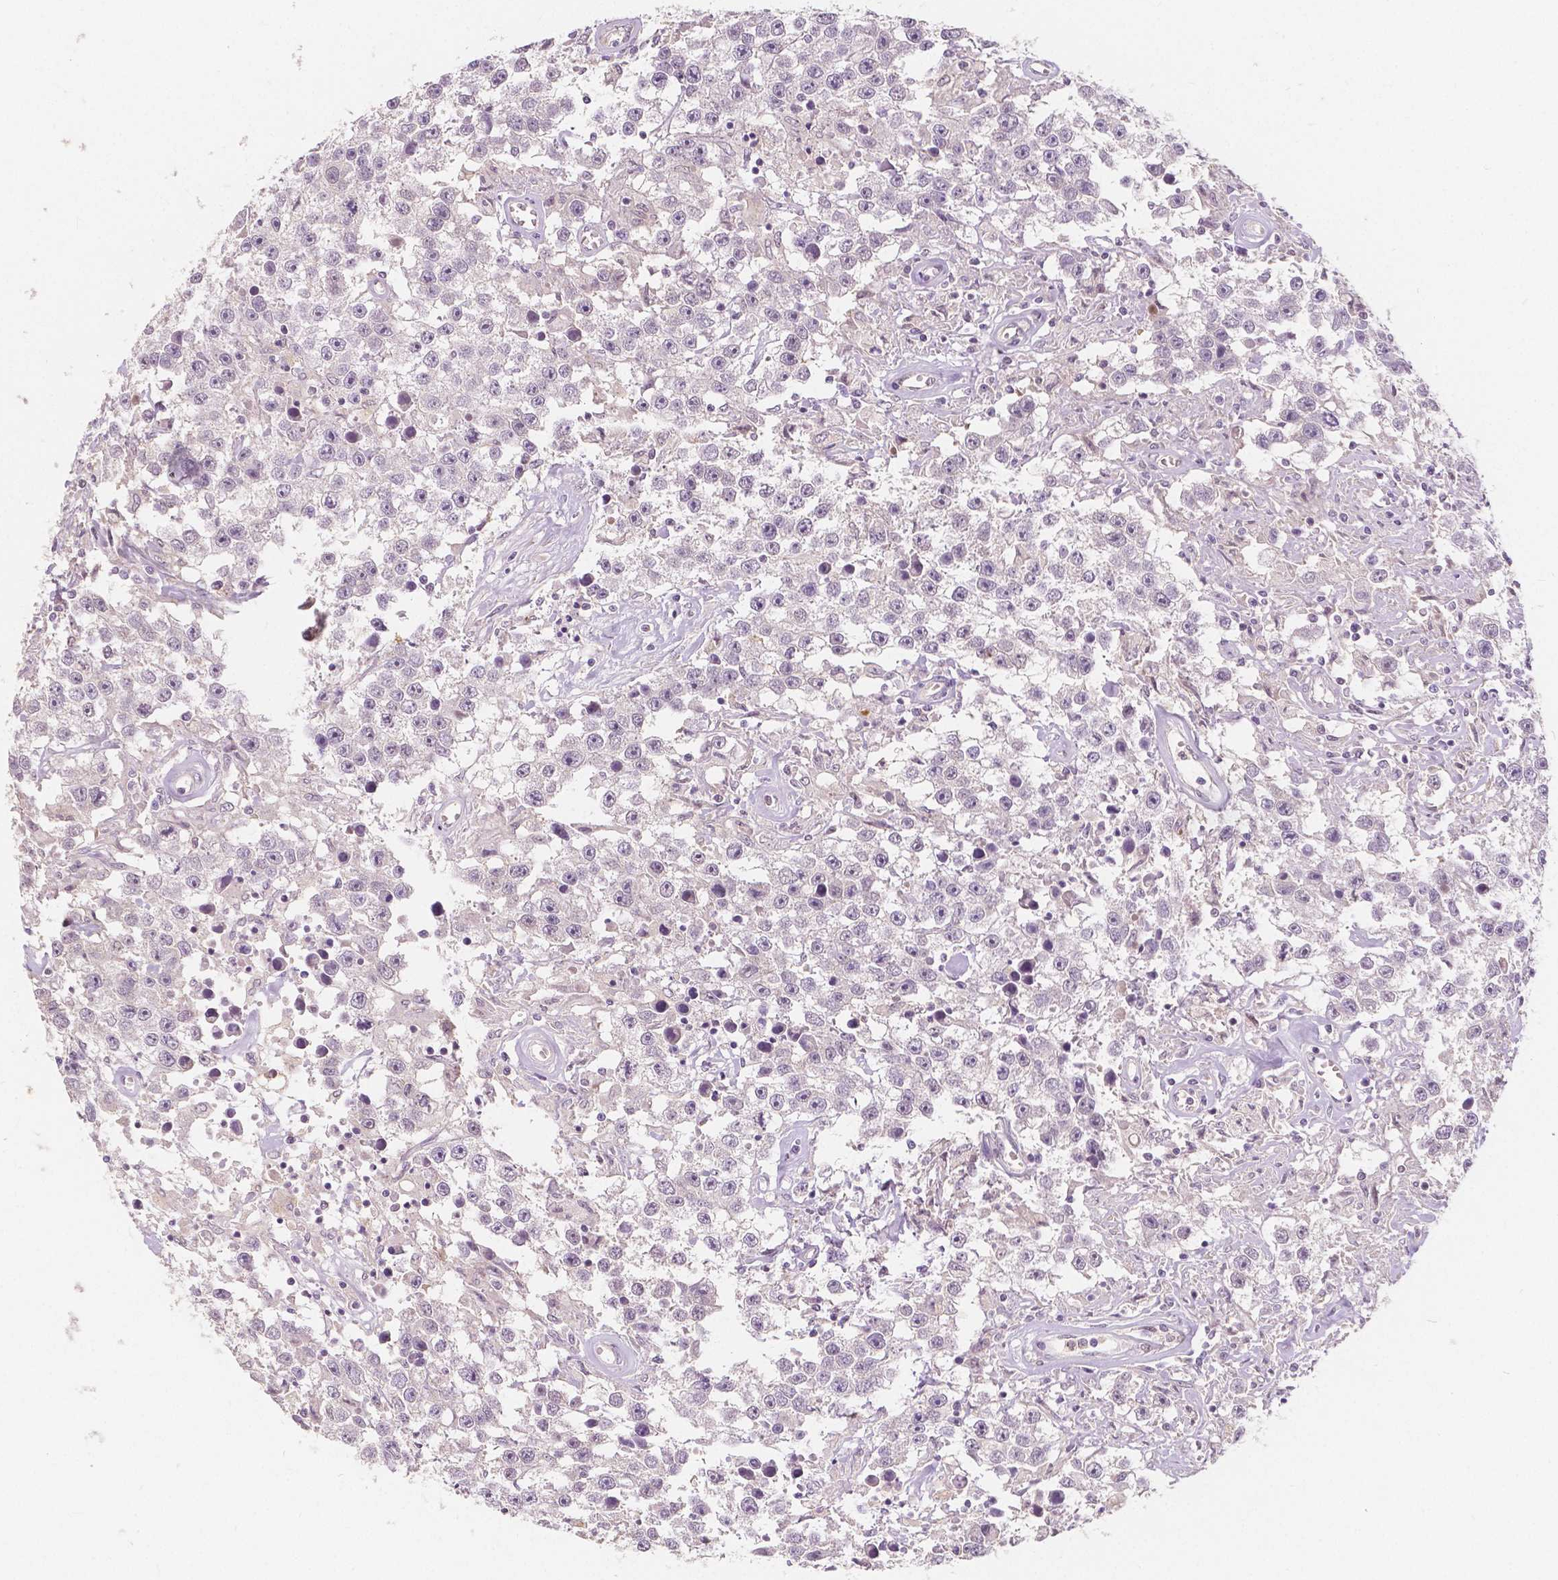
{"staining": {"intensity": "negative", "quantity": "none", "location": "none"}, "tissue": "testis cancer", "cell_type": "Tumor cells", "image_type": "cancer", "snomed": [{"axis": "morphology", "description": "Seminoma, NOS"}, {"axis": "topography", "description": "Testis"}], "caption": "Immunohistochemical staining of testis seminoma demonstrates no significant positivity in tumor cells.", "gene": "NAPRT", "patient": {"sex": "male", "age": 43}}